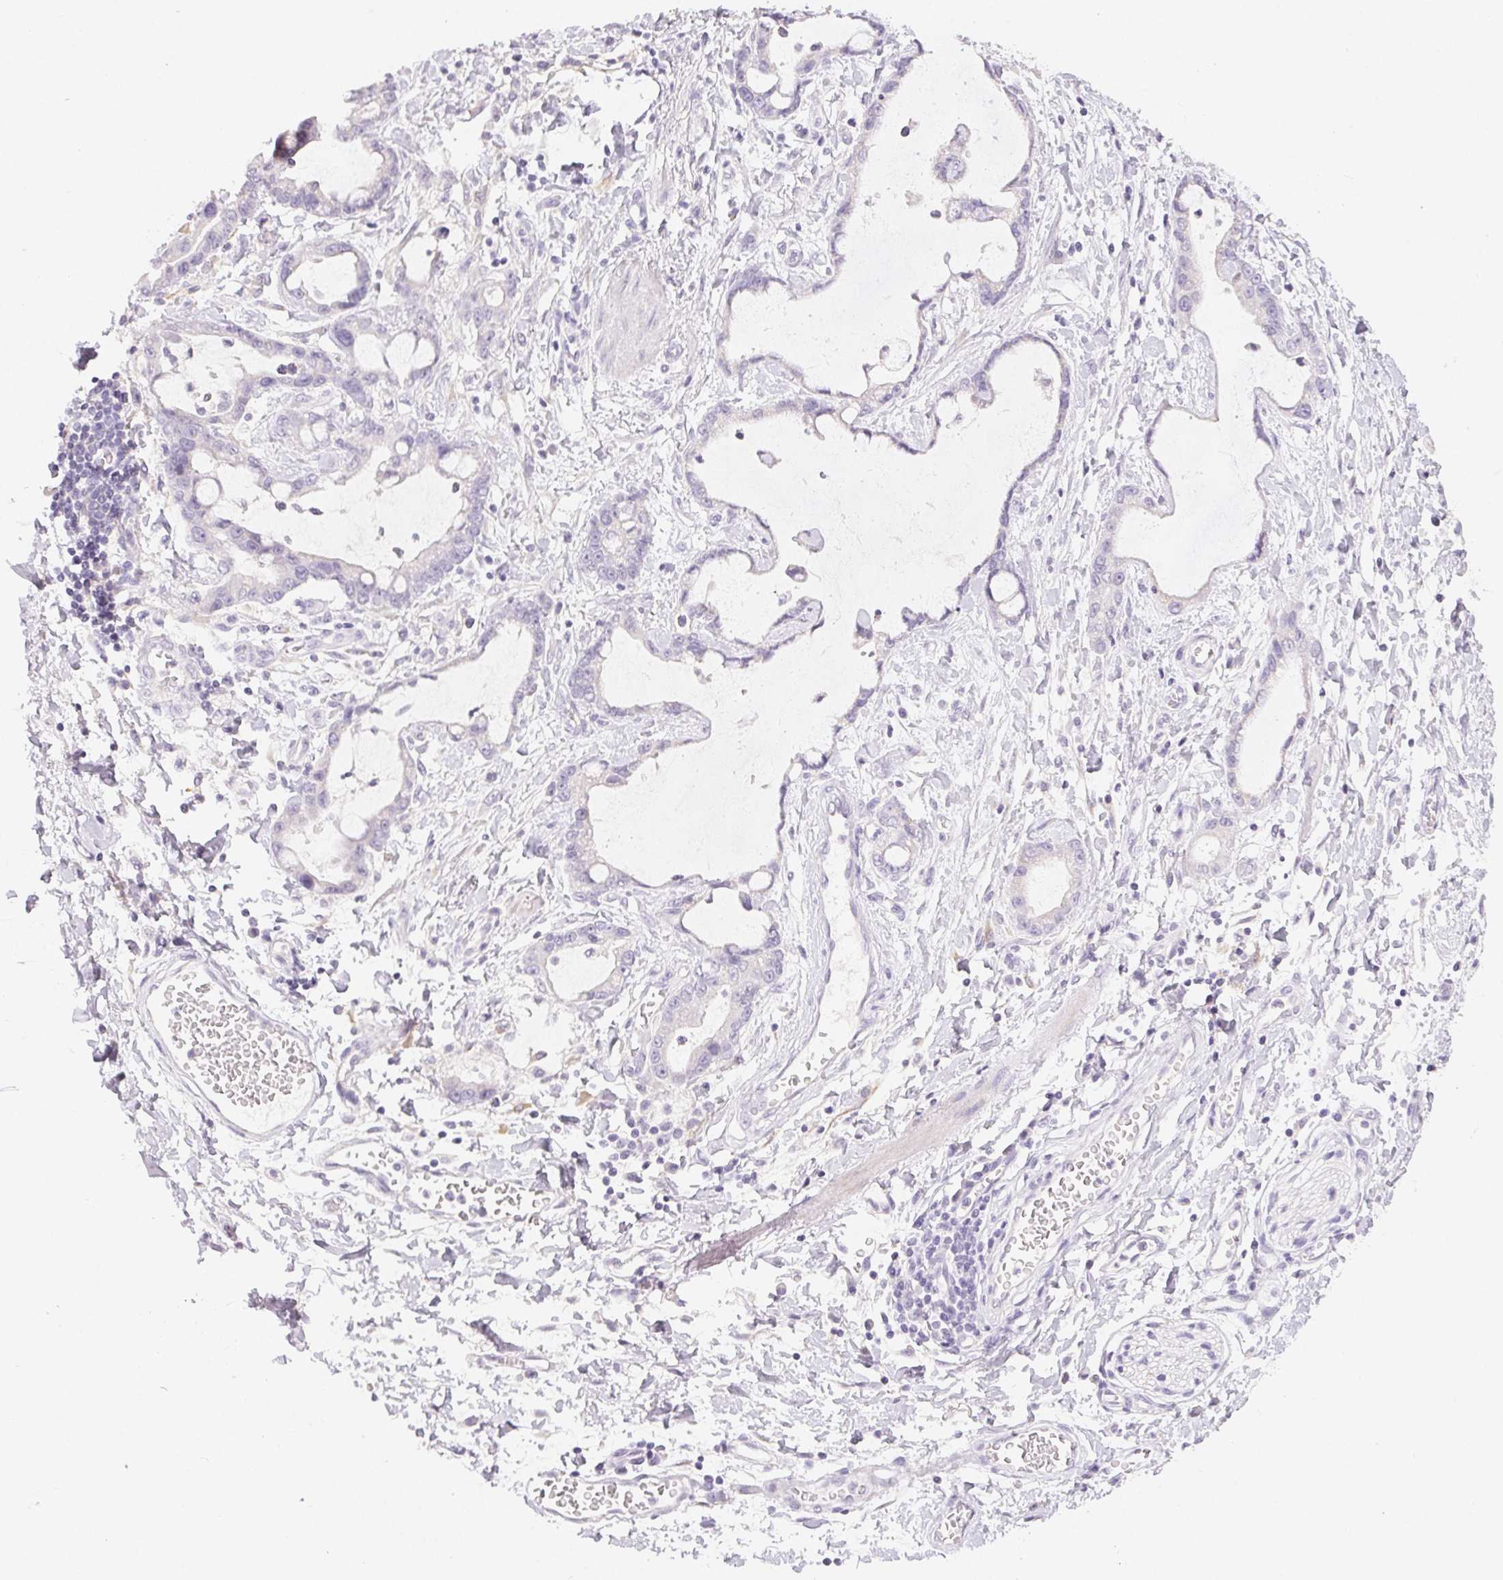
{"staining": {"intensity": "negative", "quantity": "none", "location": "none"}, "tissue": "stomach cancer", "cell_type": "Tumor cells", "image_type": "cancer", "snomed": [{"axis": "morphology", "description": "Adenocarcinoma, NOS"}, {"axis": "topography", "description": "Stomach"}], "caption": "High power microscopy photomicrograph of an immunohistochemistry image of stomach cancer, revealing no significant expression in tumor cells.", "gene": "MIOX", "patient": {"sex": "male", "age": 55}}